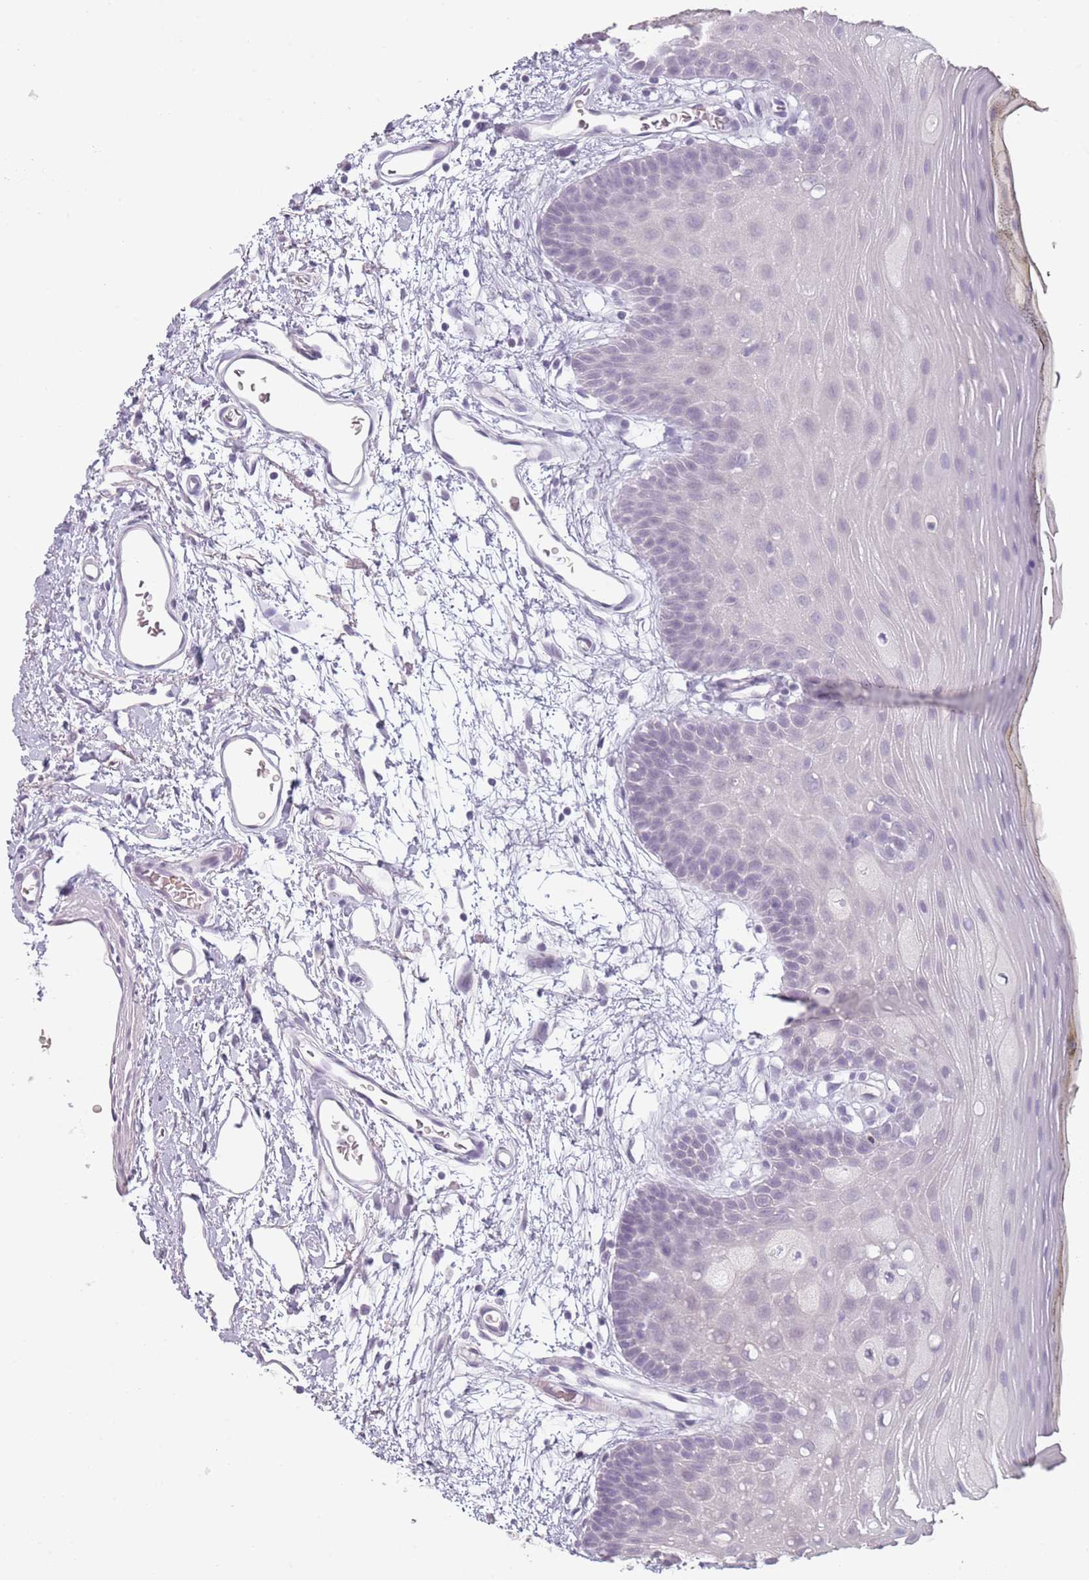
{"staining": {"intensity": "negative", "quantity": "none", "location": "none"}, "tissue": "oral mucosa", "cell_type": "Squamous epithelial cells", "image_type": "normal", "snomed": [{"axis": "morphology", "description": "Normal tissue, NOS"}, {"axis": "topography", "description": "Oral tissue"}, {"axis": "topography", "description": "Tounge, NOS"}], "caption": "IHC of normal human oral mucosa reveals no staining in squamous epithelial cells.", "gene": "PIEZO1", "patient": {"sex": "female", "age": 81}}